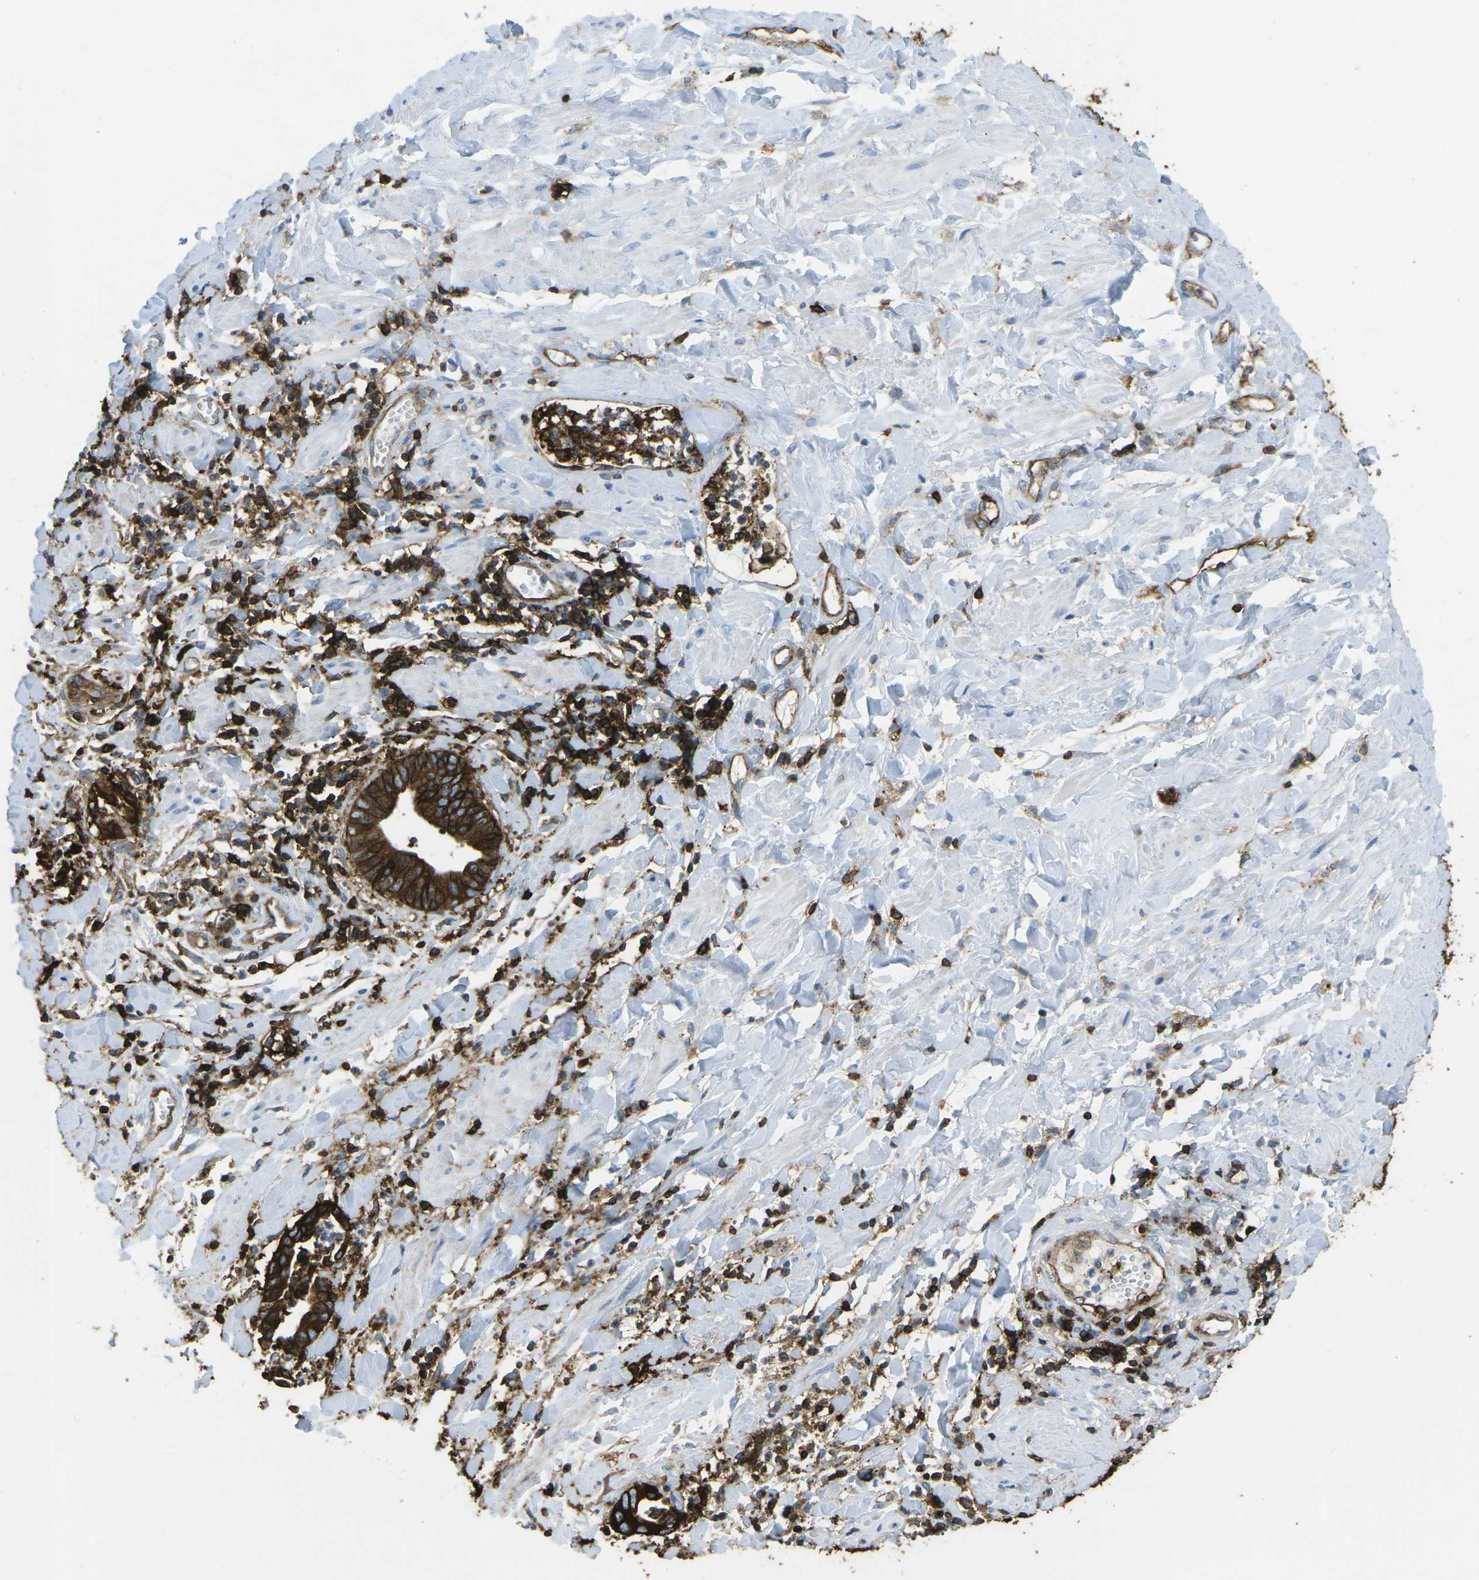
{"staining": {"intensity": "strong", "quantity": ">75%", "location": "cytoplasmic/membranous"}, "tissue": "cervical cancer", "cell_type": "Tumor cells", "image_type": "cancer", "snomed": [{"axis": "morphology", "description": "Adenocarcinoma, NOS"}, {"axis": "topography", "description": "Cervix"}], "caption": "About >75% of tumor cells in human adenocarcinoma (cervical) reveal strong cytoplasmic/membranous protein staining as visualized by brown immunohistochemical staining.", "gene": "HLA-B", "patient": {"sex": "female", "age": 44}}